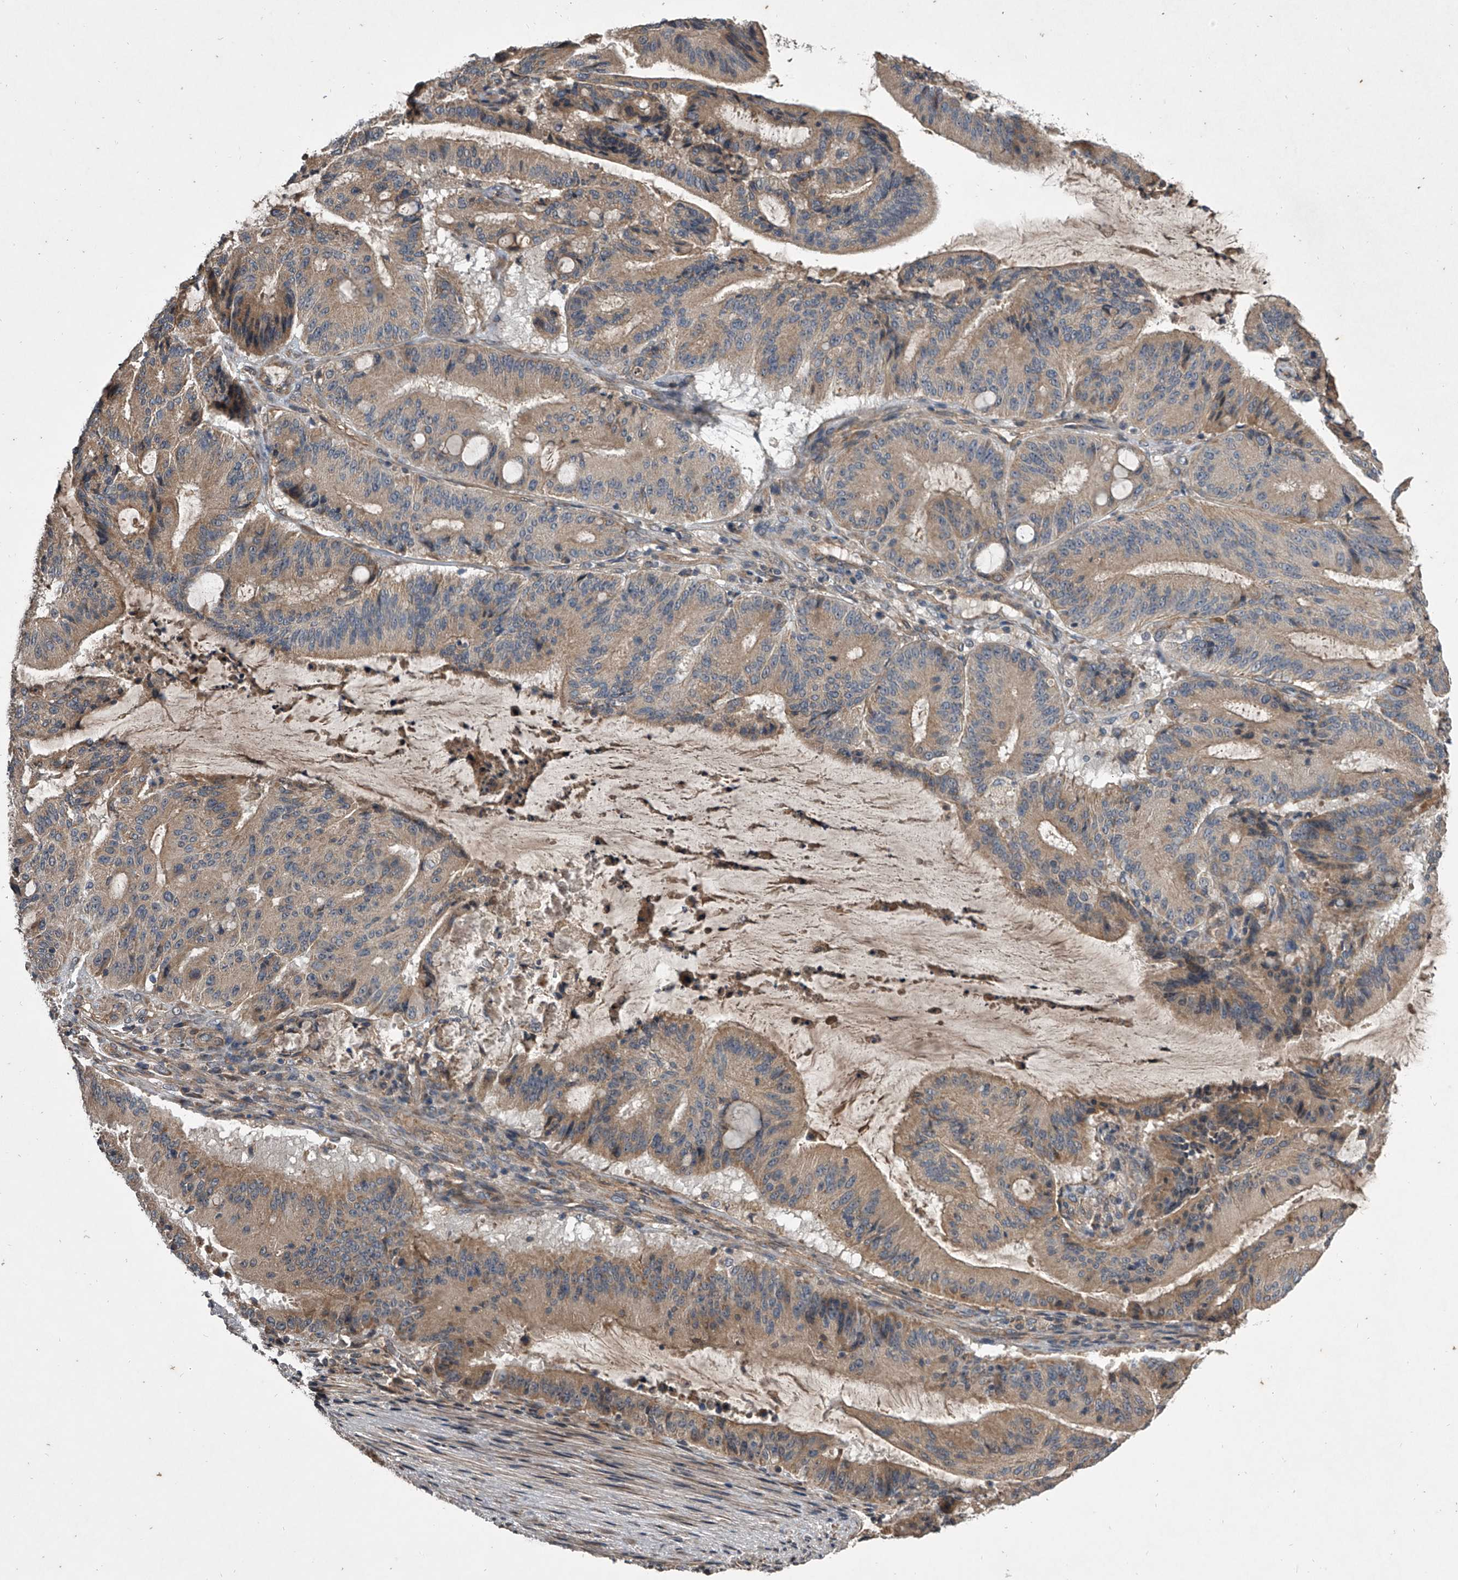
{"staining": {"intensity": "moderate", "quantity": ">75%", "location": "cytoplasmic/membranous"}, "tissue": "liver cancer", "cell_type": "Tumor cells", "image_type": "cancer", "snomed": [{"axis": "morphology", "description": "Normal tissue, NOS"}, {"axis": "morphology", "description": "Cholangiocarcinoma"}, {"axis": "topography", "description": "Liver"}, {"axis": "topography", "description": "Peripheral nerve tissue"}], "caption": "The micrograph displays immunohistochemical staining of liver cholangiocarcinoma. There is moderate cytoplasmic/membranous staining is appreciated in about >75% of tumor cells.", "gene": "NFS1", "patient": {"sex": "female", "age": 73}}